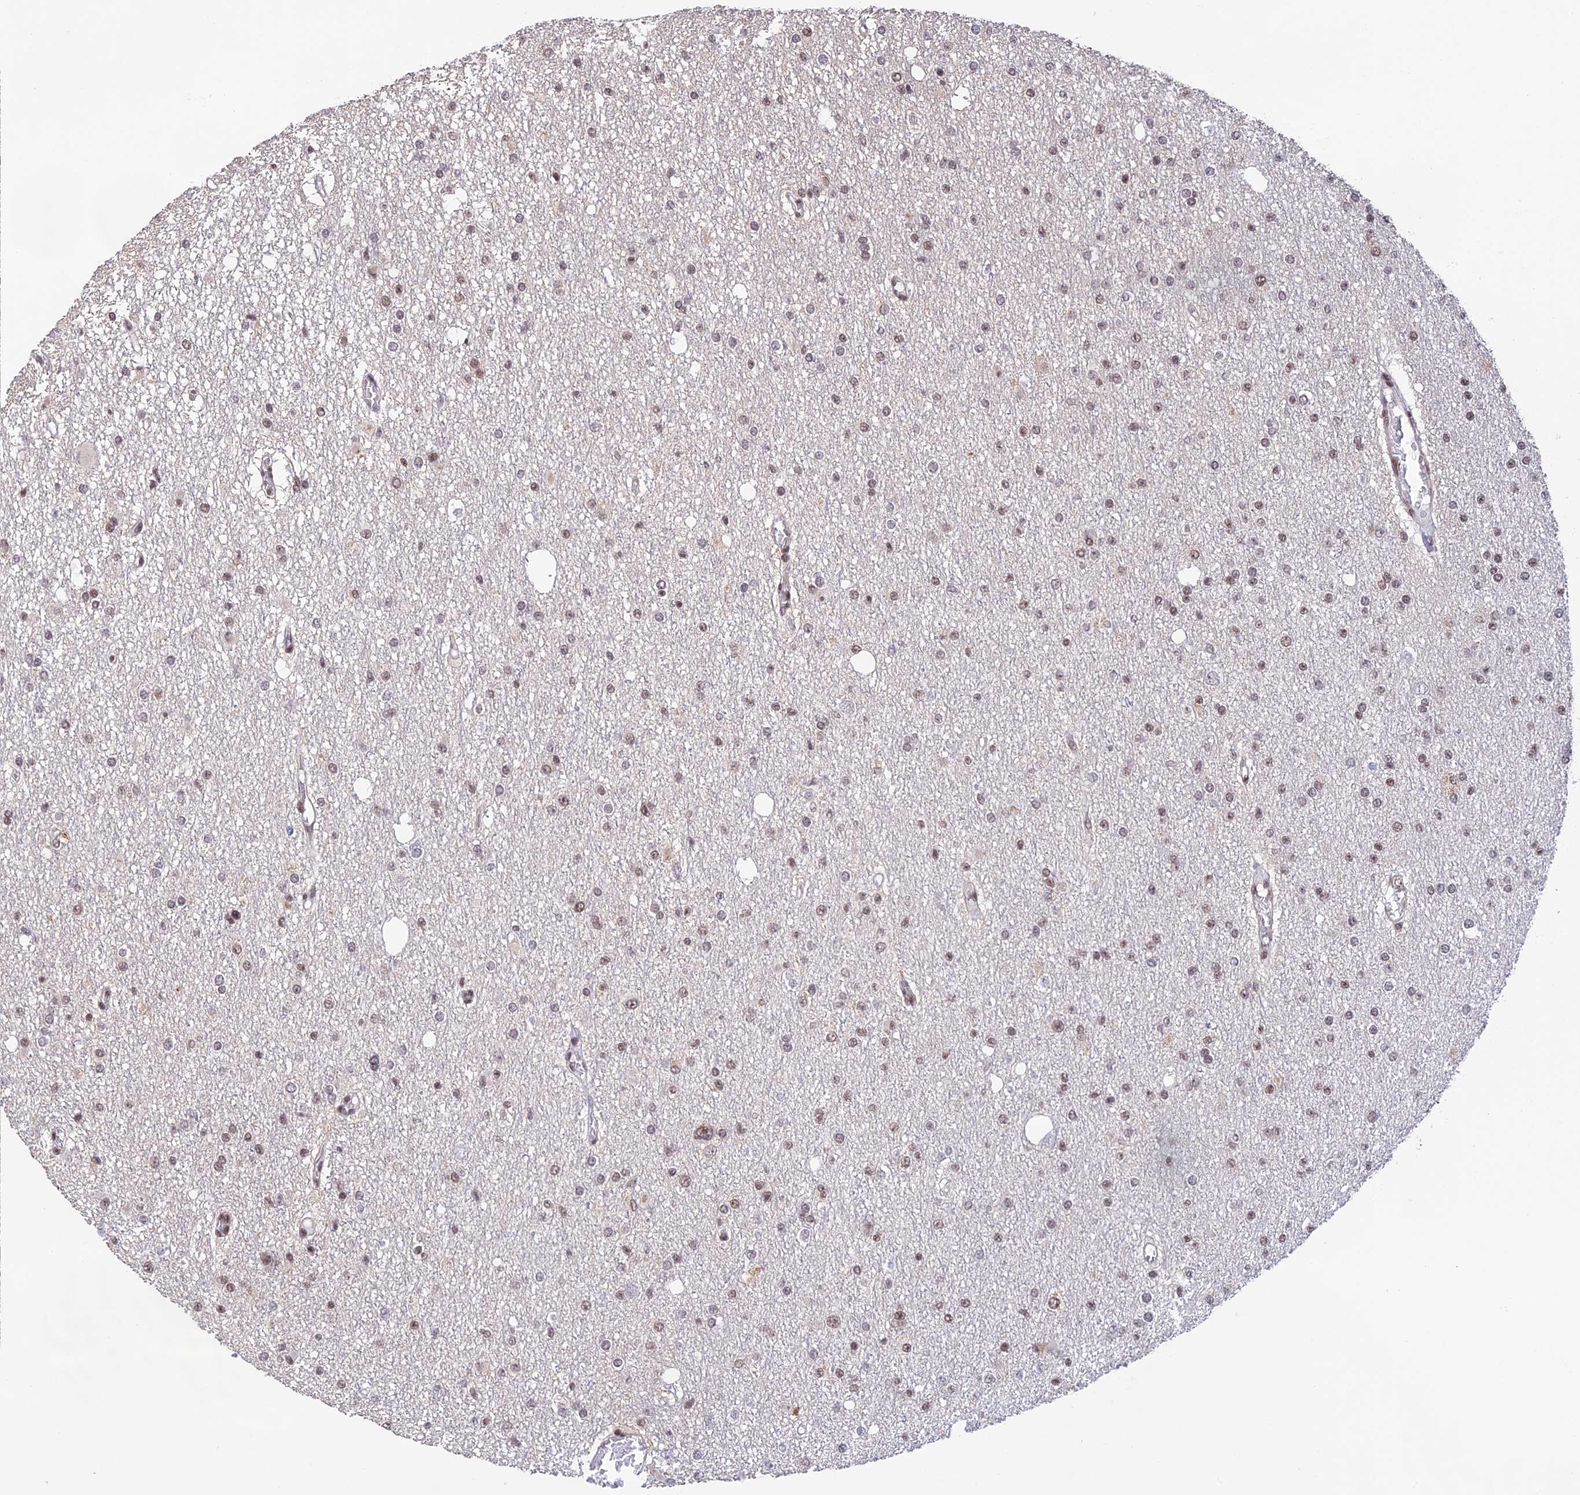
{"staining": {"intensity": "moderate", "quantity": ">75%", "location": "nuclear"}, "tissue": "glioma", "cell_type": "Tumor cells", "image_type": "cancer", "snomed": [{"axis": "morphology", "description": "Glioma, malignant, Low grade"}, {"axis": "topography", "description": "Brain"}], "caption": "Low-grade glioma (malignant) tissue exhibits moderate nuclear positivity in about >75% of tumor cells (DAB (3,3'-diaminobenzidine) IHC, brown staining for protein, blue staining for nuclei).", "gene": "THAP11", "patient": {"sex": "female", "age": 22}}